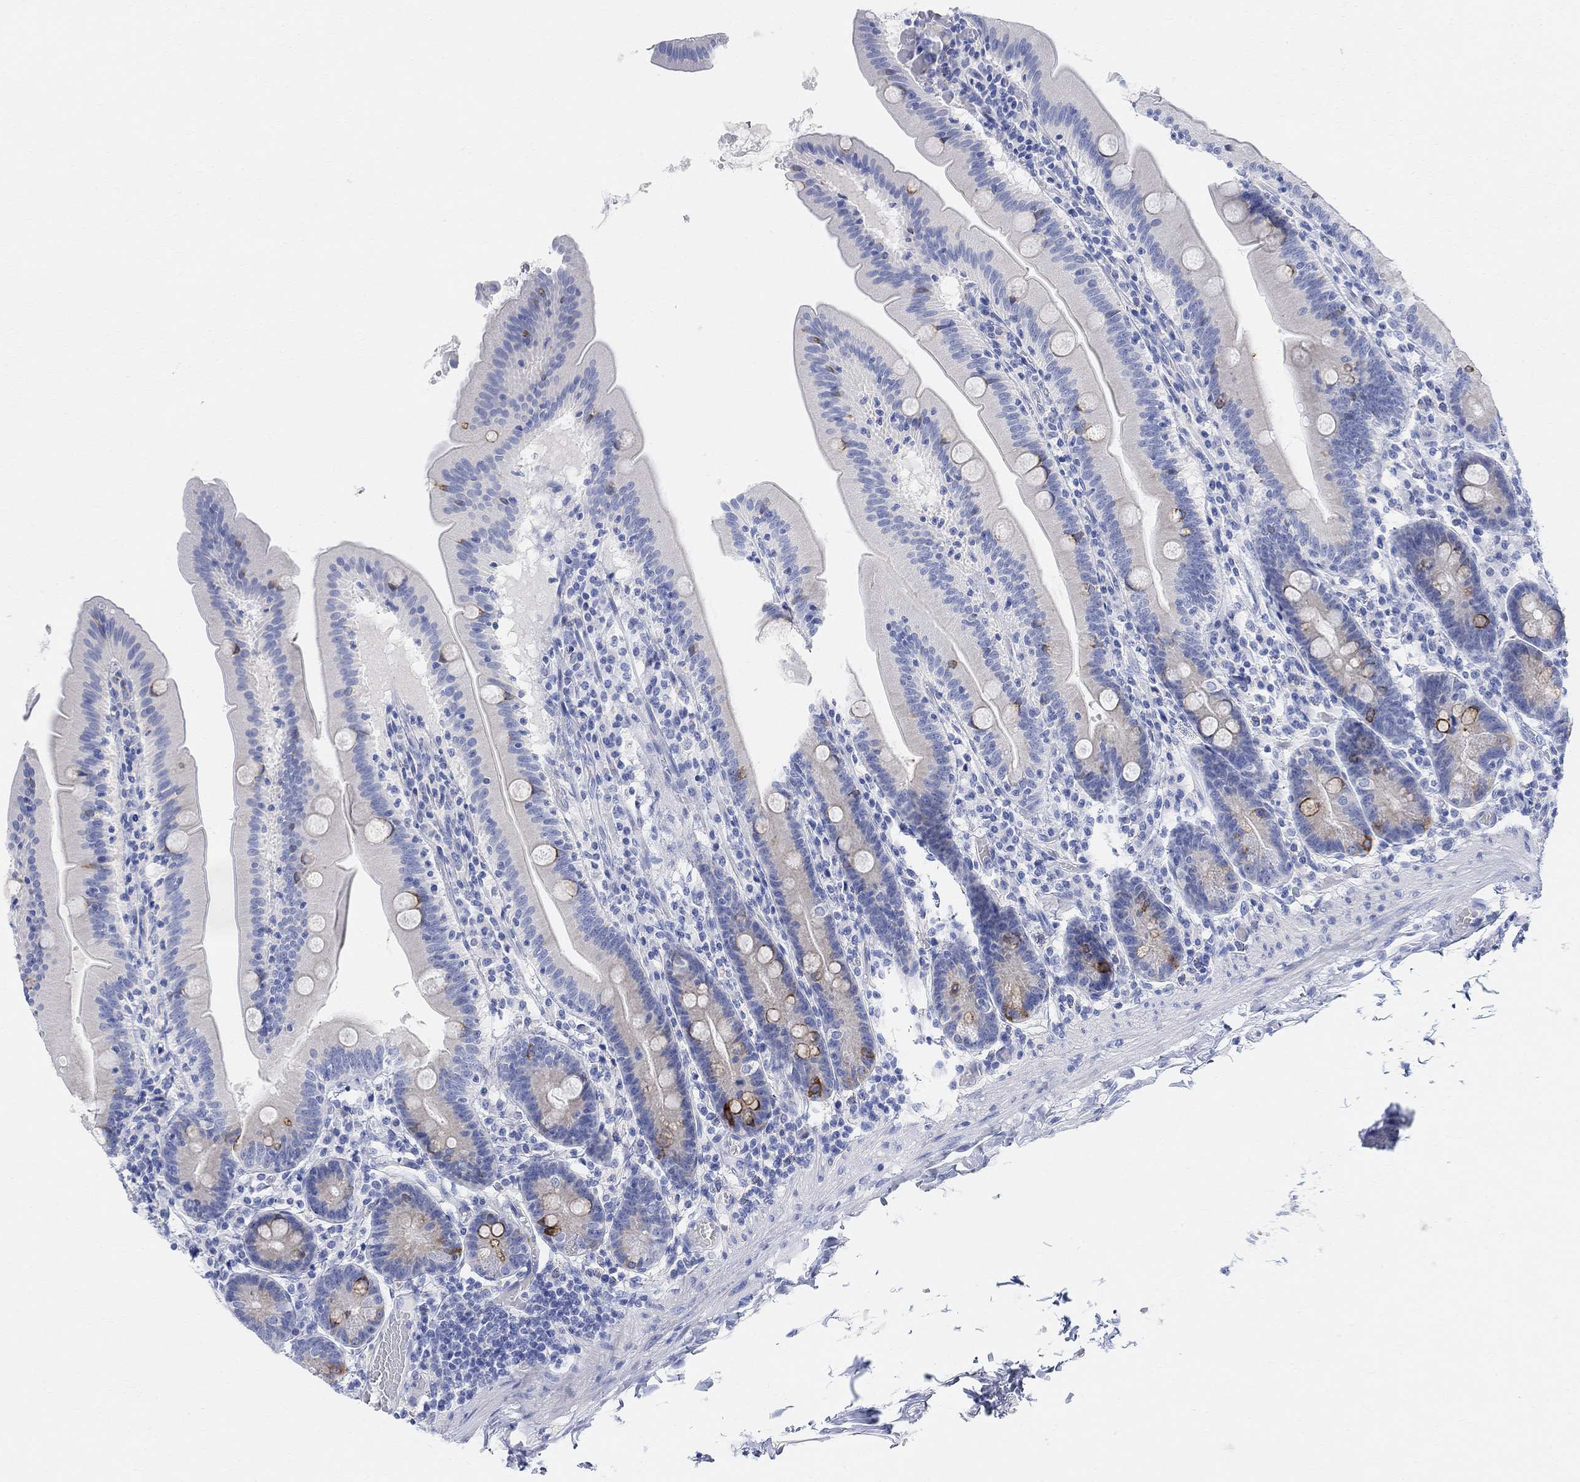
{"staining": {"intensity": "strong", "quantity": "<25%", "location": "cytoplasmic/membranous"}, "tissue": "small intestine", "cell_type": "Glandular cells", "image_type": "normal", "snomed": [{"axis": "morphology", "description": "Normal tissue, NOS"}, {"axis": "topography", "description": "Small intestine"}], "caption": "Brown immunohistochemical staining in benign human small intestine reveals strong cytoplasmic/membranous expression in approximately <25% of glandular cells. The protein of interest is shown in brown color, while the nuclei are stained blue.", "gene": "RETNLB", "patient": {"sex": "male", "age": 37}}